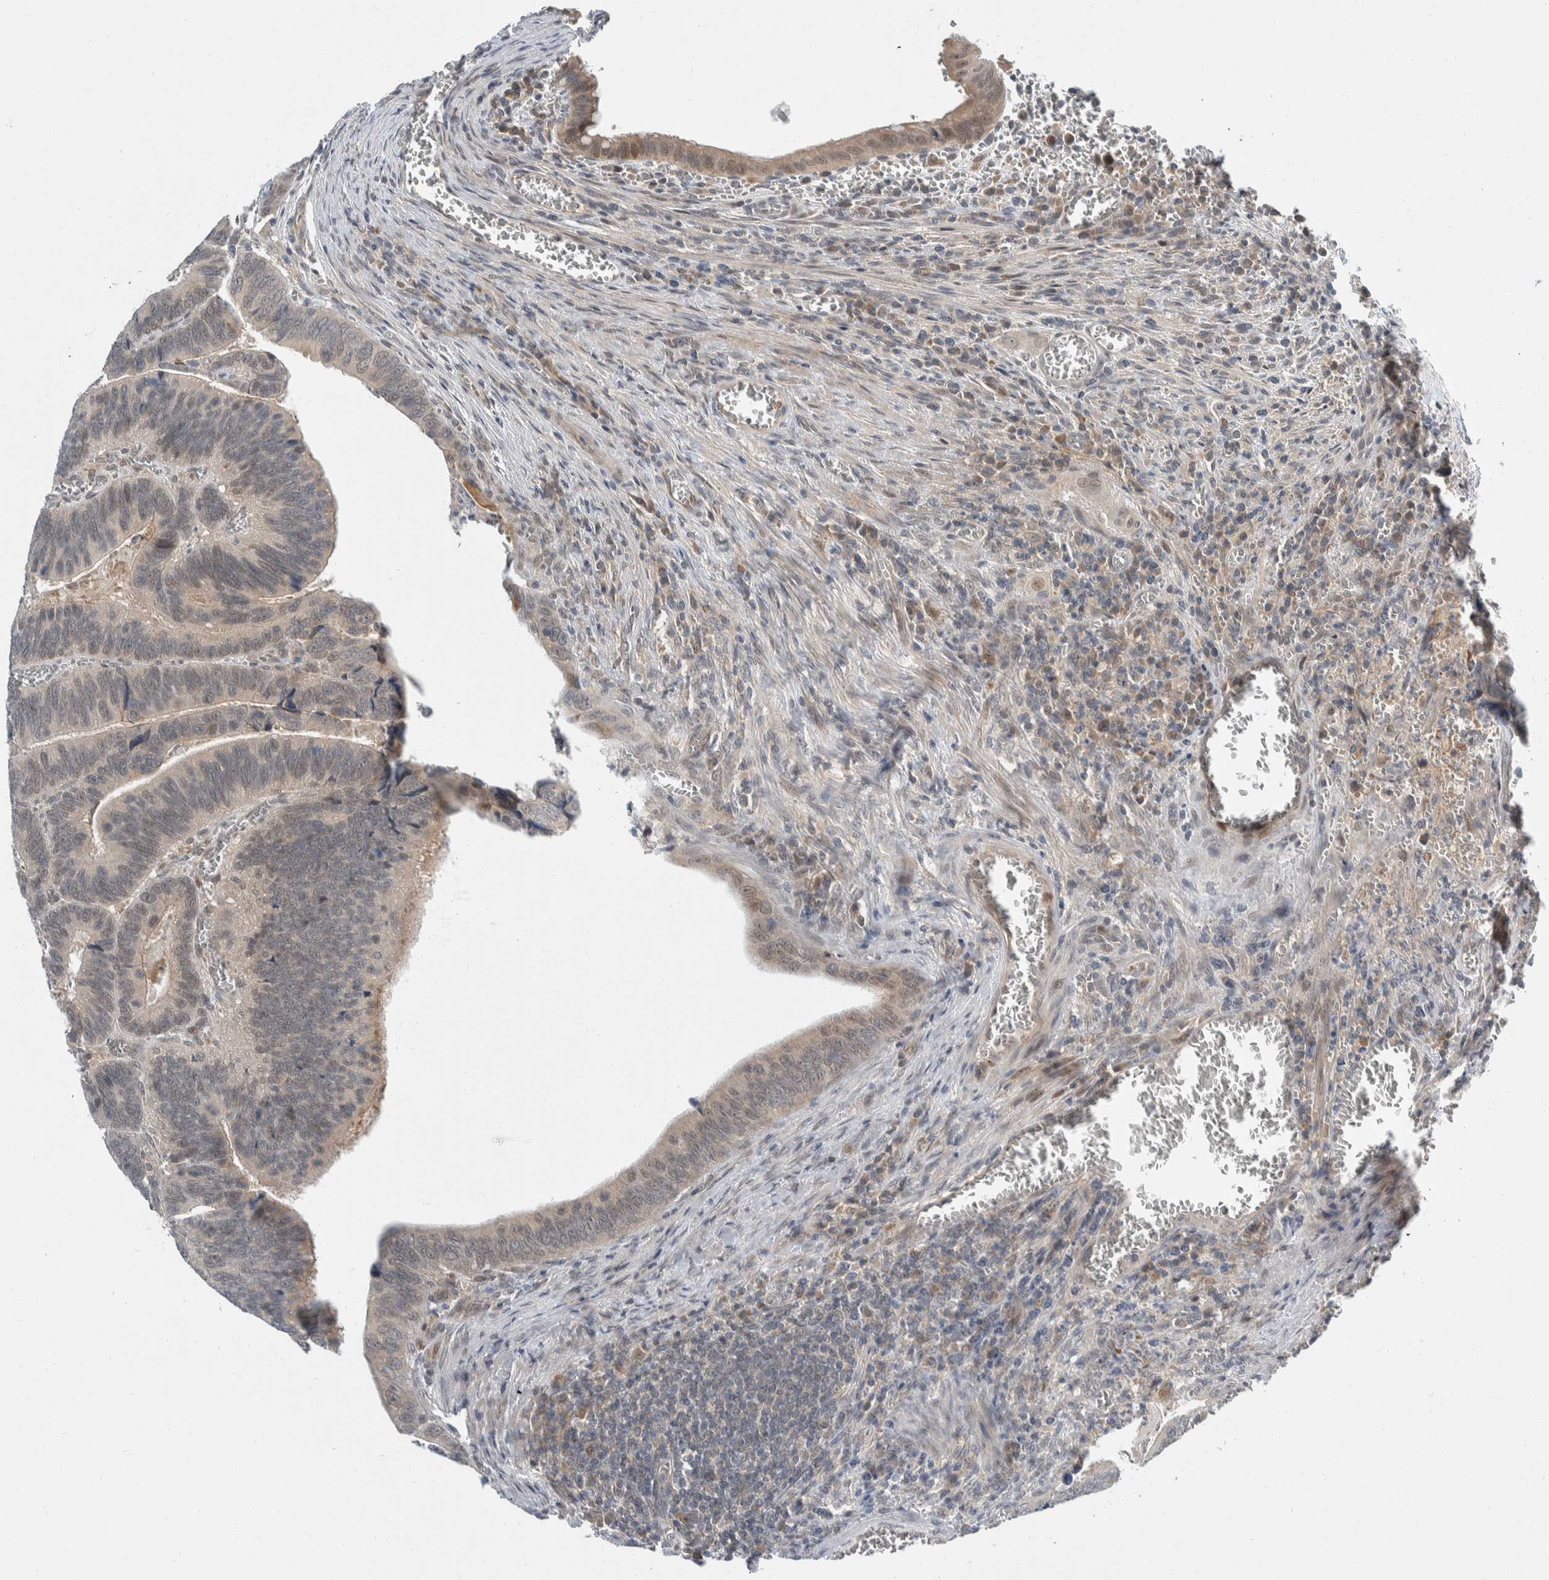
{"staining": {"intensity": "weak", "quantity": "<25%", "location": "cytoplasmic/membranous"}, "tissue": "colorectal cancer", "cell_type": "Tumor cells", "image_type": "cancer", "snomed": [{"axis": "morphology", "description": "Inflammation, NOS"}, {"axis": "morphology", "description": "Adenocarcinoma, NOS"}, {"axis": "topography", "description": "Colon"}], "caption": "Image shows no protein expression in tumor cells of adenocarcinoma (colorectal) tissue. Nuclei are stained in blue.", "gene": "SHPK", "patient": {"sex": "male", "age": 72}}